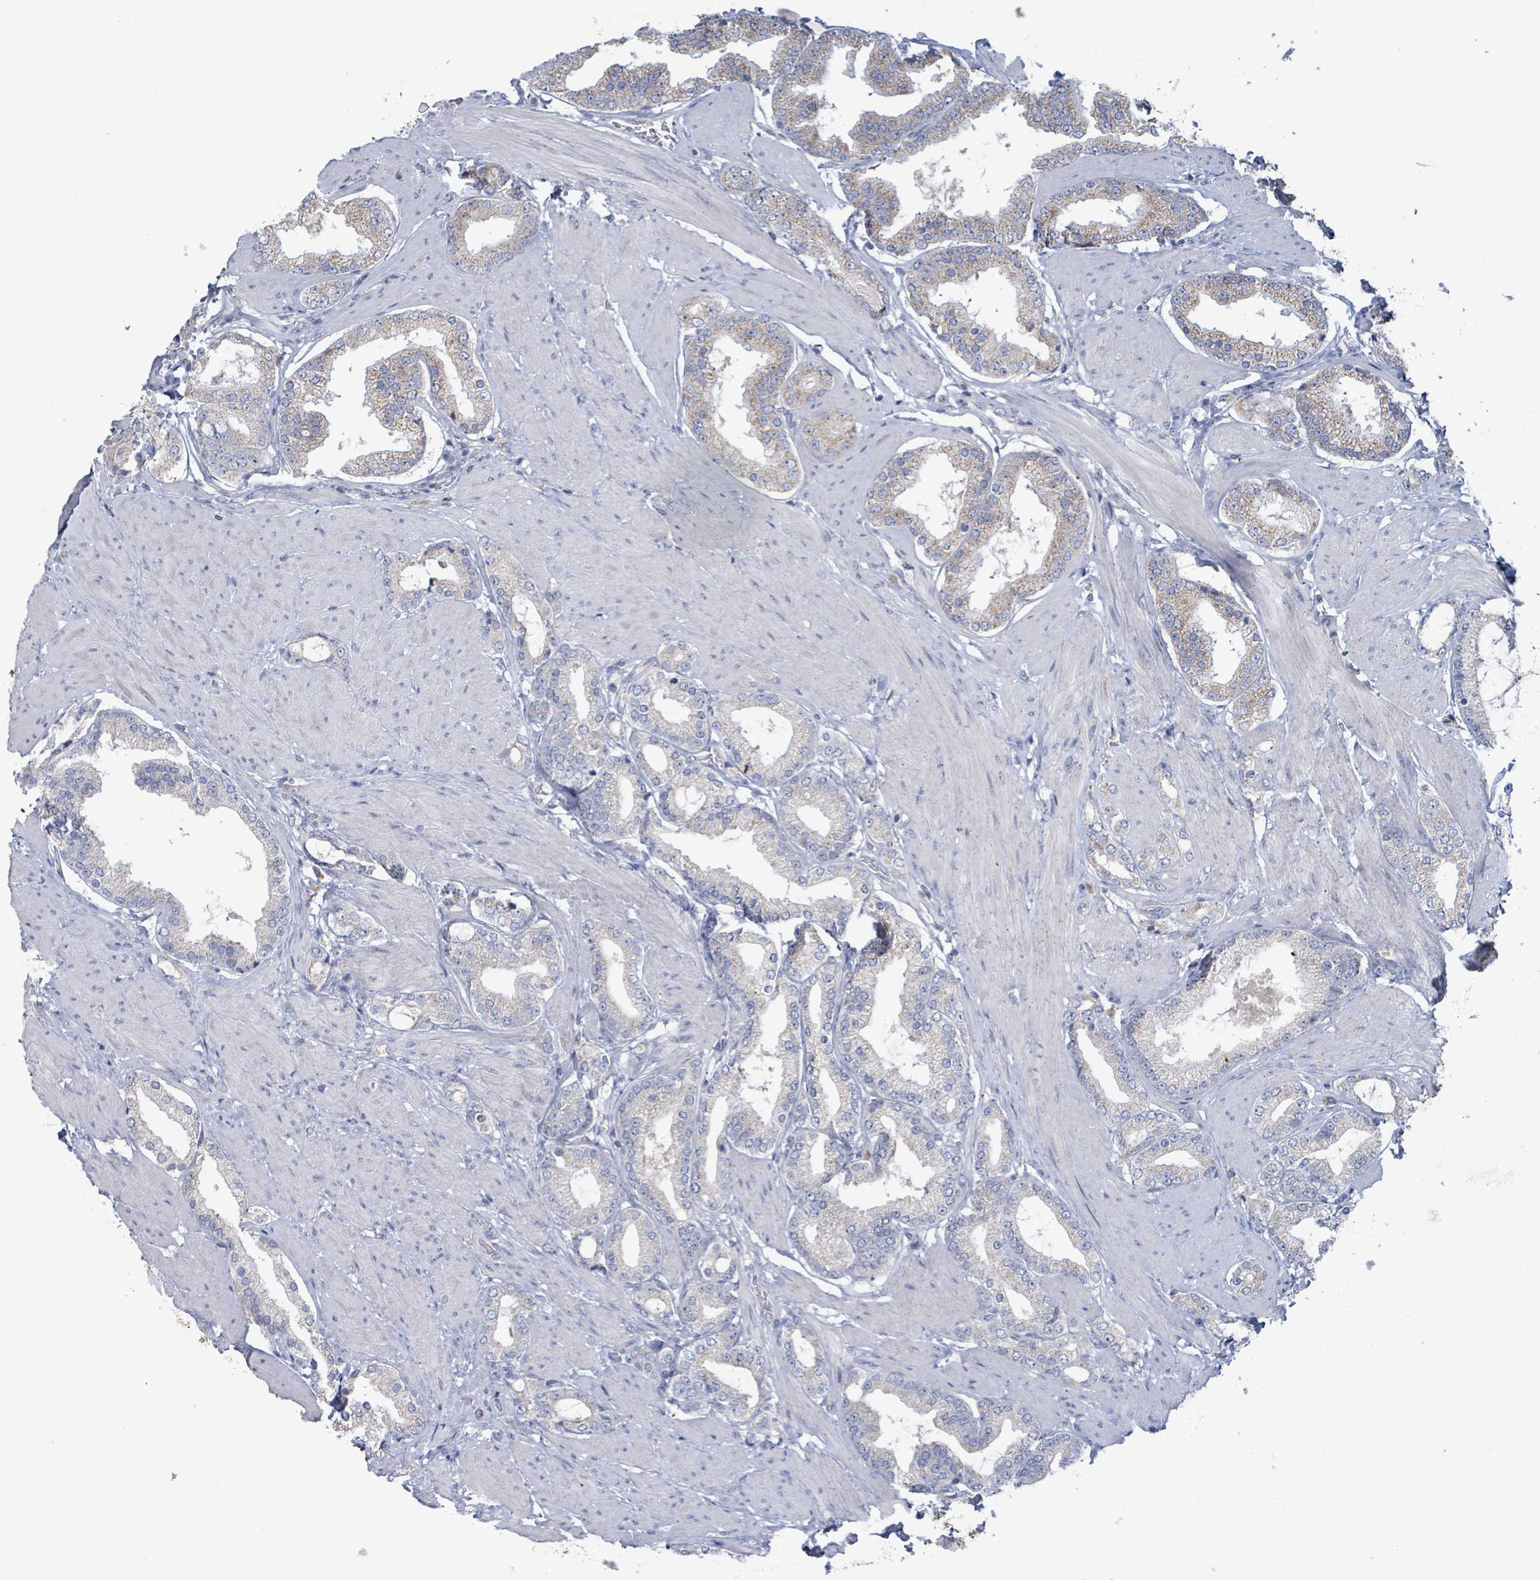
{"staining": {"intensity": "weak", "quantity": "25%-75%", "location": "cytoplasmic/membranous"}, "tissue": "prostate cancer", "cell_type": "Tumor cells", "image_type": "cancer", "snomed": [{"axis": "morphology", "description": "Adenocarcinoma, Low grade"}, {"axis": "topography", "description": "Prostate"}], "caption": "There is low levels of weak cytoplasmic/membranous positivity in tumor cells of prostate cancer (adenocarcinoma (low-grade)), as demonstrated by immunohistochemical staining (brown color).", "gene": "AKR1C4", "patient": {"sex": "male", "age": 42}}